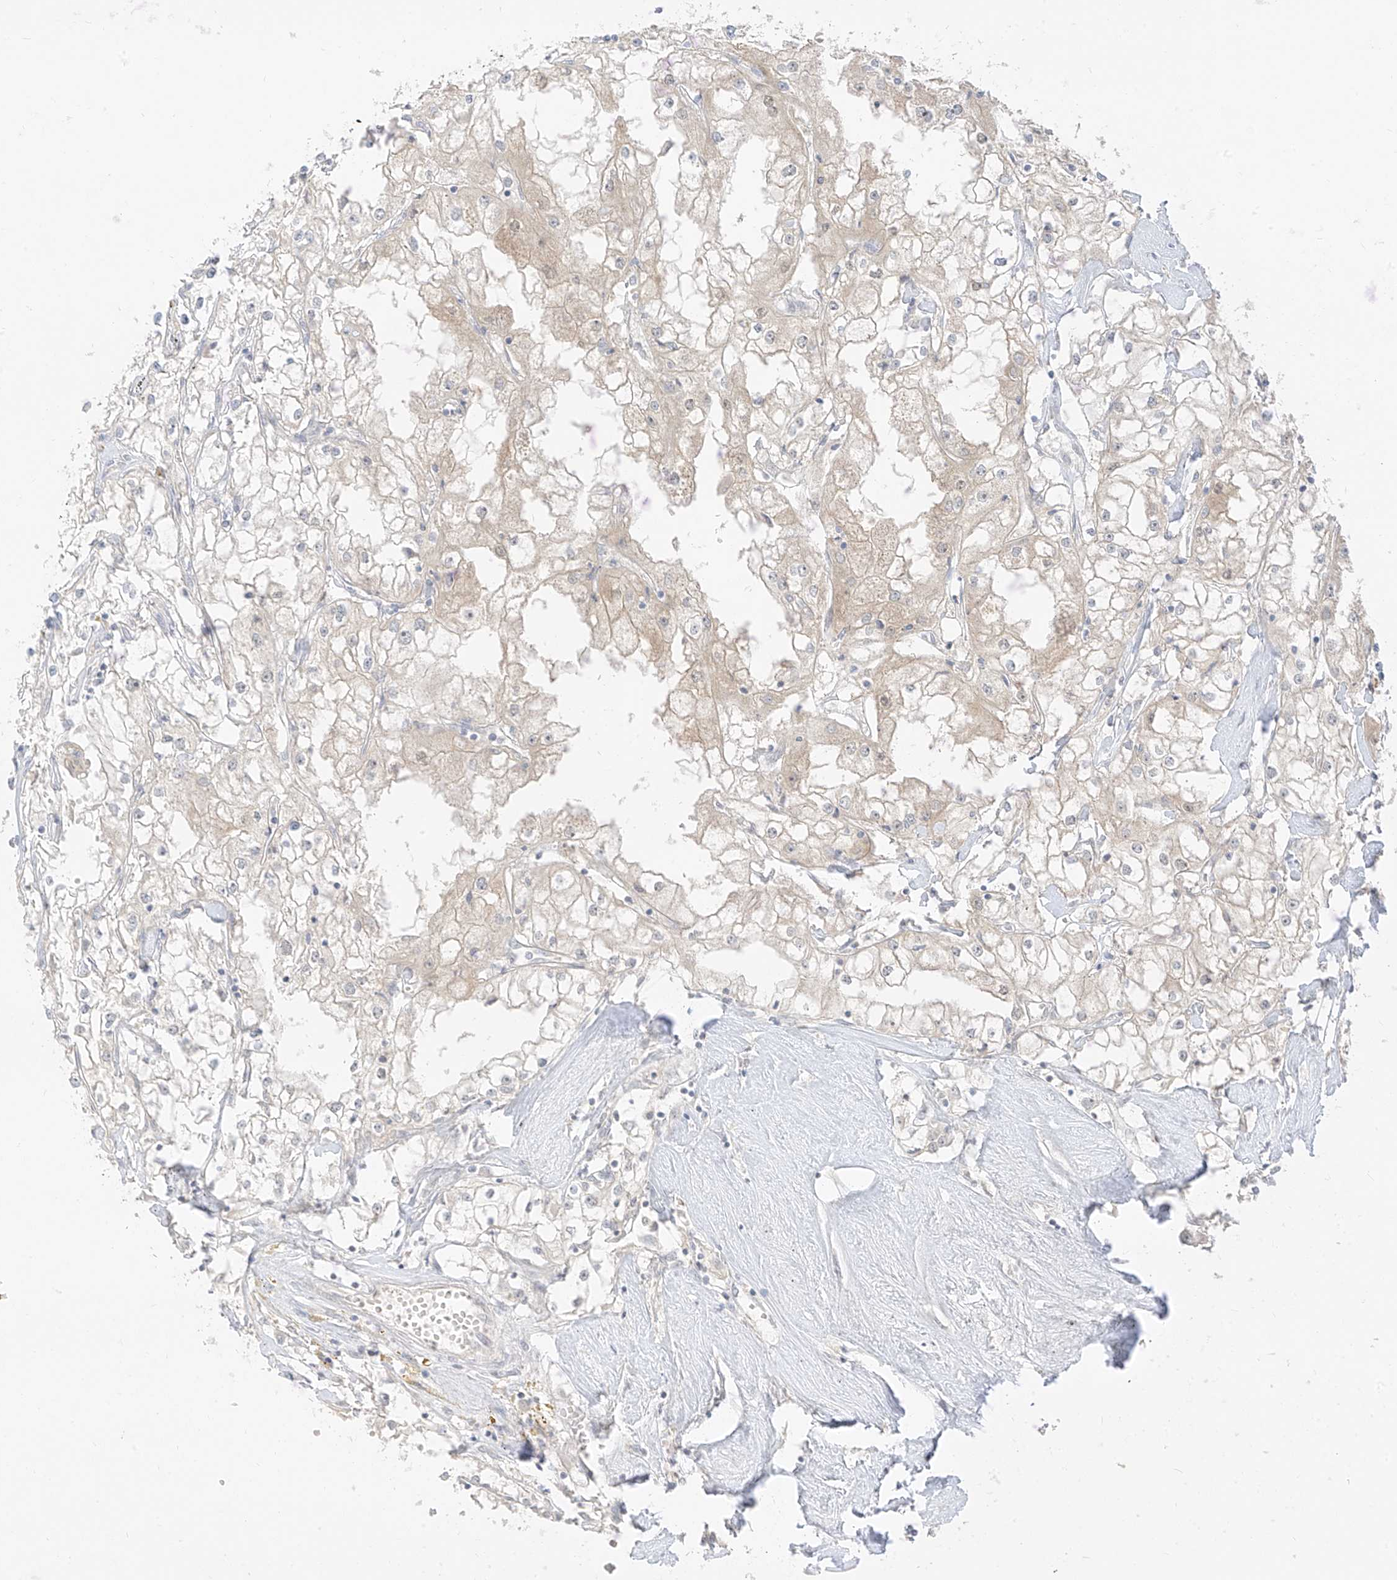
{"staining": {"intensity": "weak", "quantity": "<25%", "location": "cytoplasmic/membranous"}, "tissue": "renal cancer", "cell_type": "Tumor cells", "image_type": "cancer", "snomed": [{"axis": "morphology", "description": "Adenocarcinoma, NOS"}, {"axis": "topography", "description": "Kidney"}], "caption": "DAB (3,3'-diaminobenzidine) immunohistochemical staining of human renal cancer (adenocarcinoma) shows no significant positivity in tumor cells.", "gene": "LIPT1", "patient": {"sex": "male", "age": 56}}